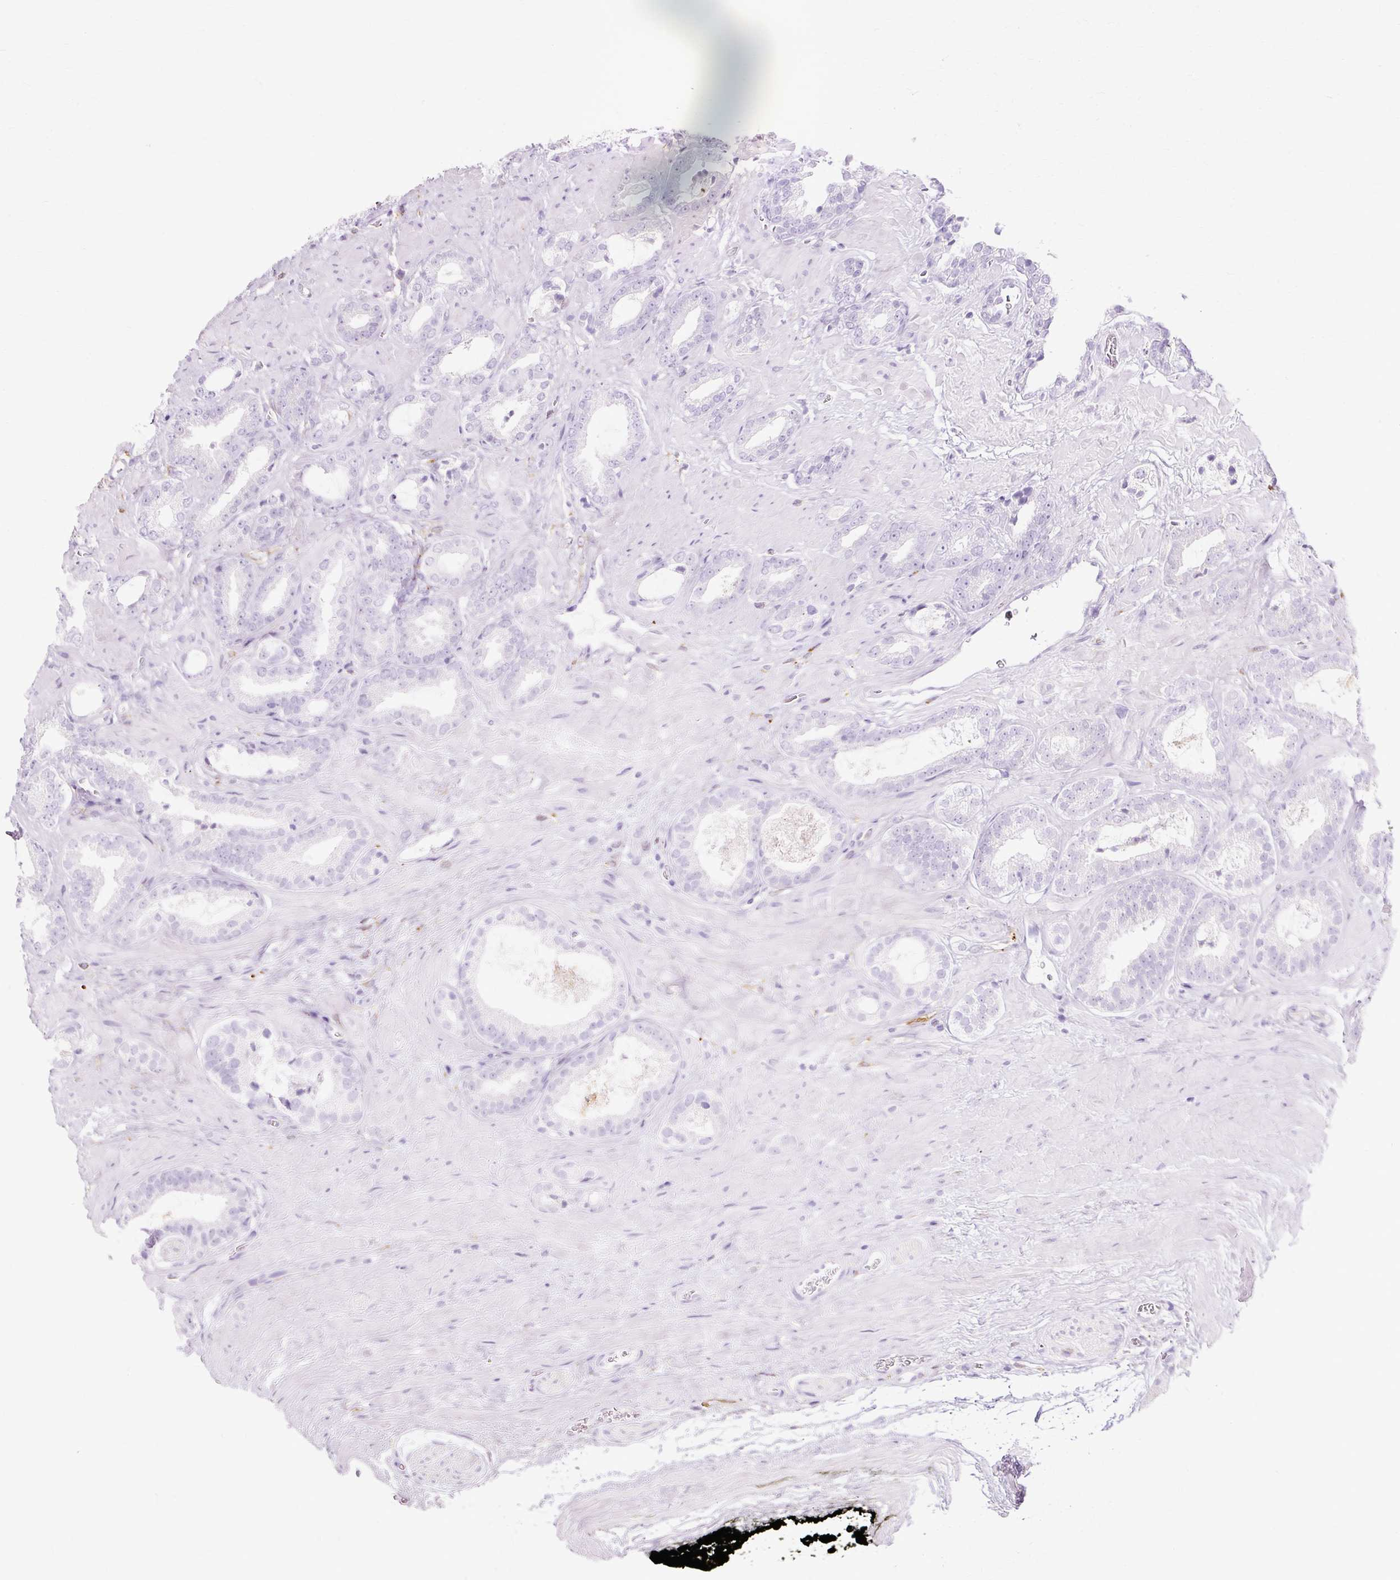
{"staining": {"intensity": "negative", "quantity": "none", "location": "none"}, "tissue": "prostate cancer", "cell_type": "Tumor cells", "image_type": "cancer", "snomed": [{"axis": "morphology", "description": "Adenocarcinoma, Low grade"}, {"axis": "topography", "description": "Prostate"}], "caption": "Prostate cancer (adenocarcinoma (low-grade)) was stained to show a protein in brown. There is no significant expression in tumor cells.", "gene": "HSD11B1", "patient": {"sex": "male", "age": 62}}